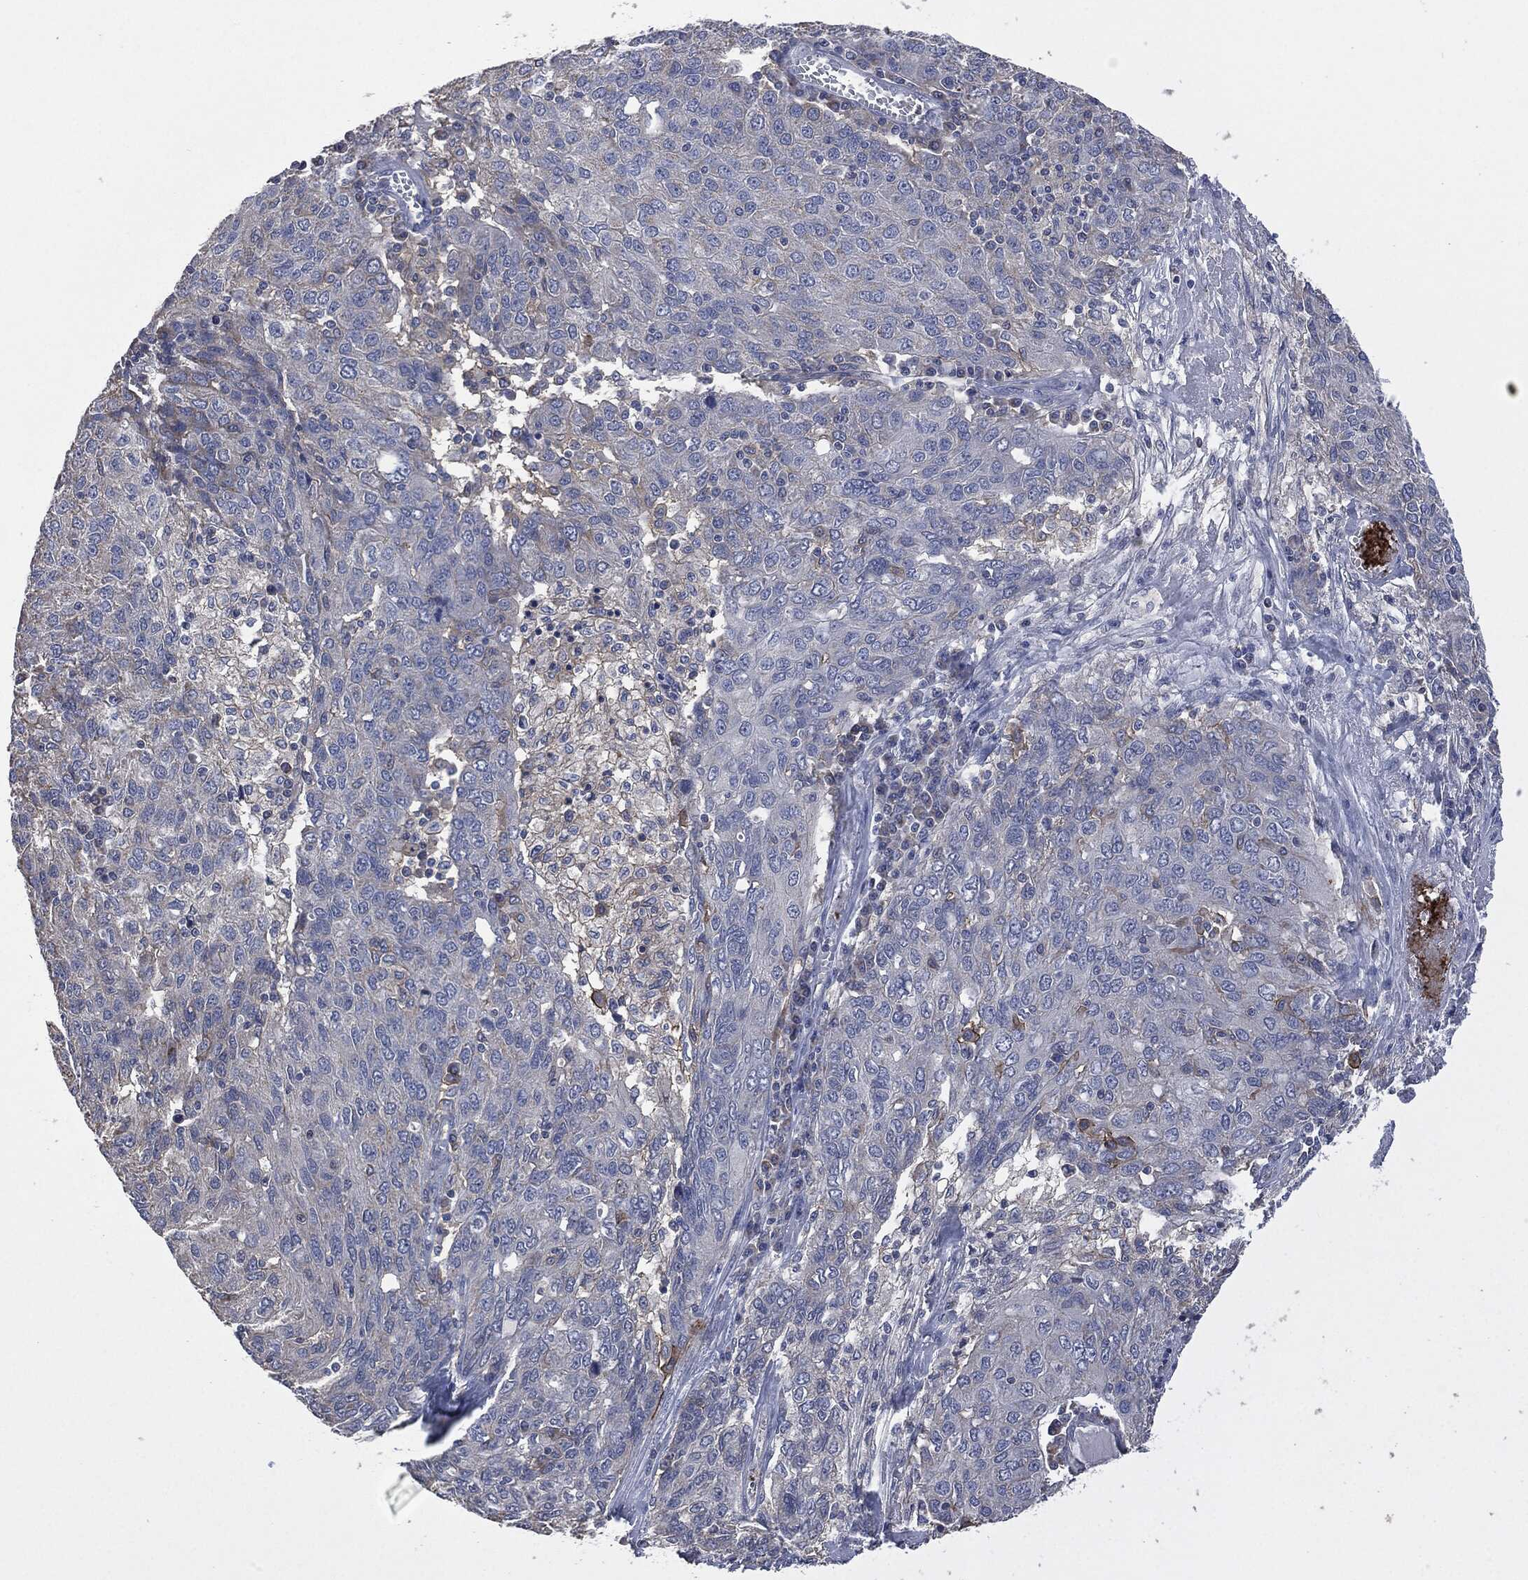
{"staining": {"intensity": "negative", "quantity": "none", "location": "none"}, "tissue": "ovarian cancer", "cell_type": "Tumor cells", "image_type": "cancer", "snomed": [{"axis": "morphology", "description": "Carcinoma, endometroid"}, {"axis": "topography", "description": "Ovary"}], "caption": "Tumor cells are negative for protein expression in human ovarian endometroid carcinoma.", "gene": "CD33", "patient": {"sex": "female", "age": 50}}